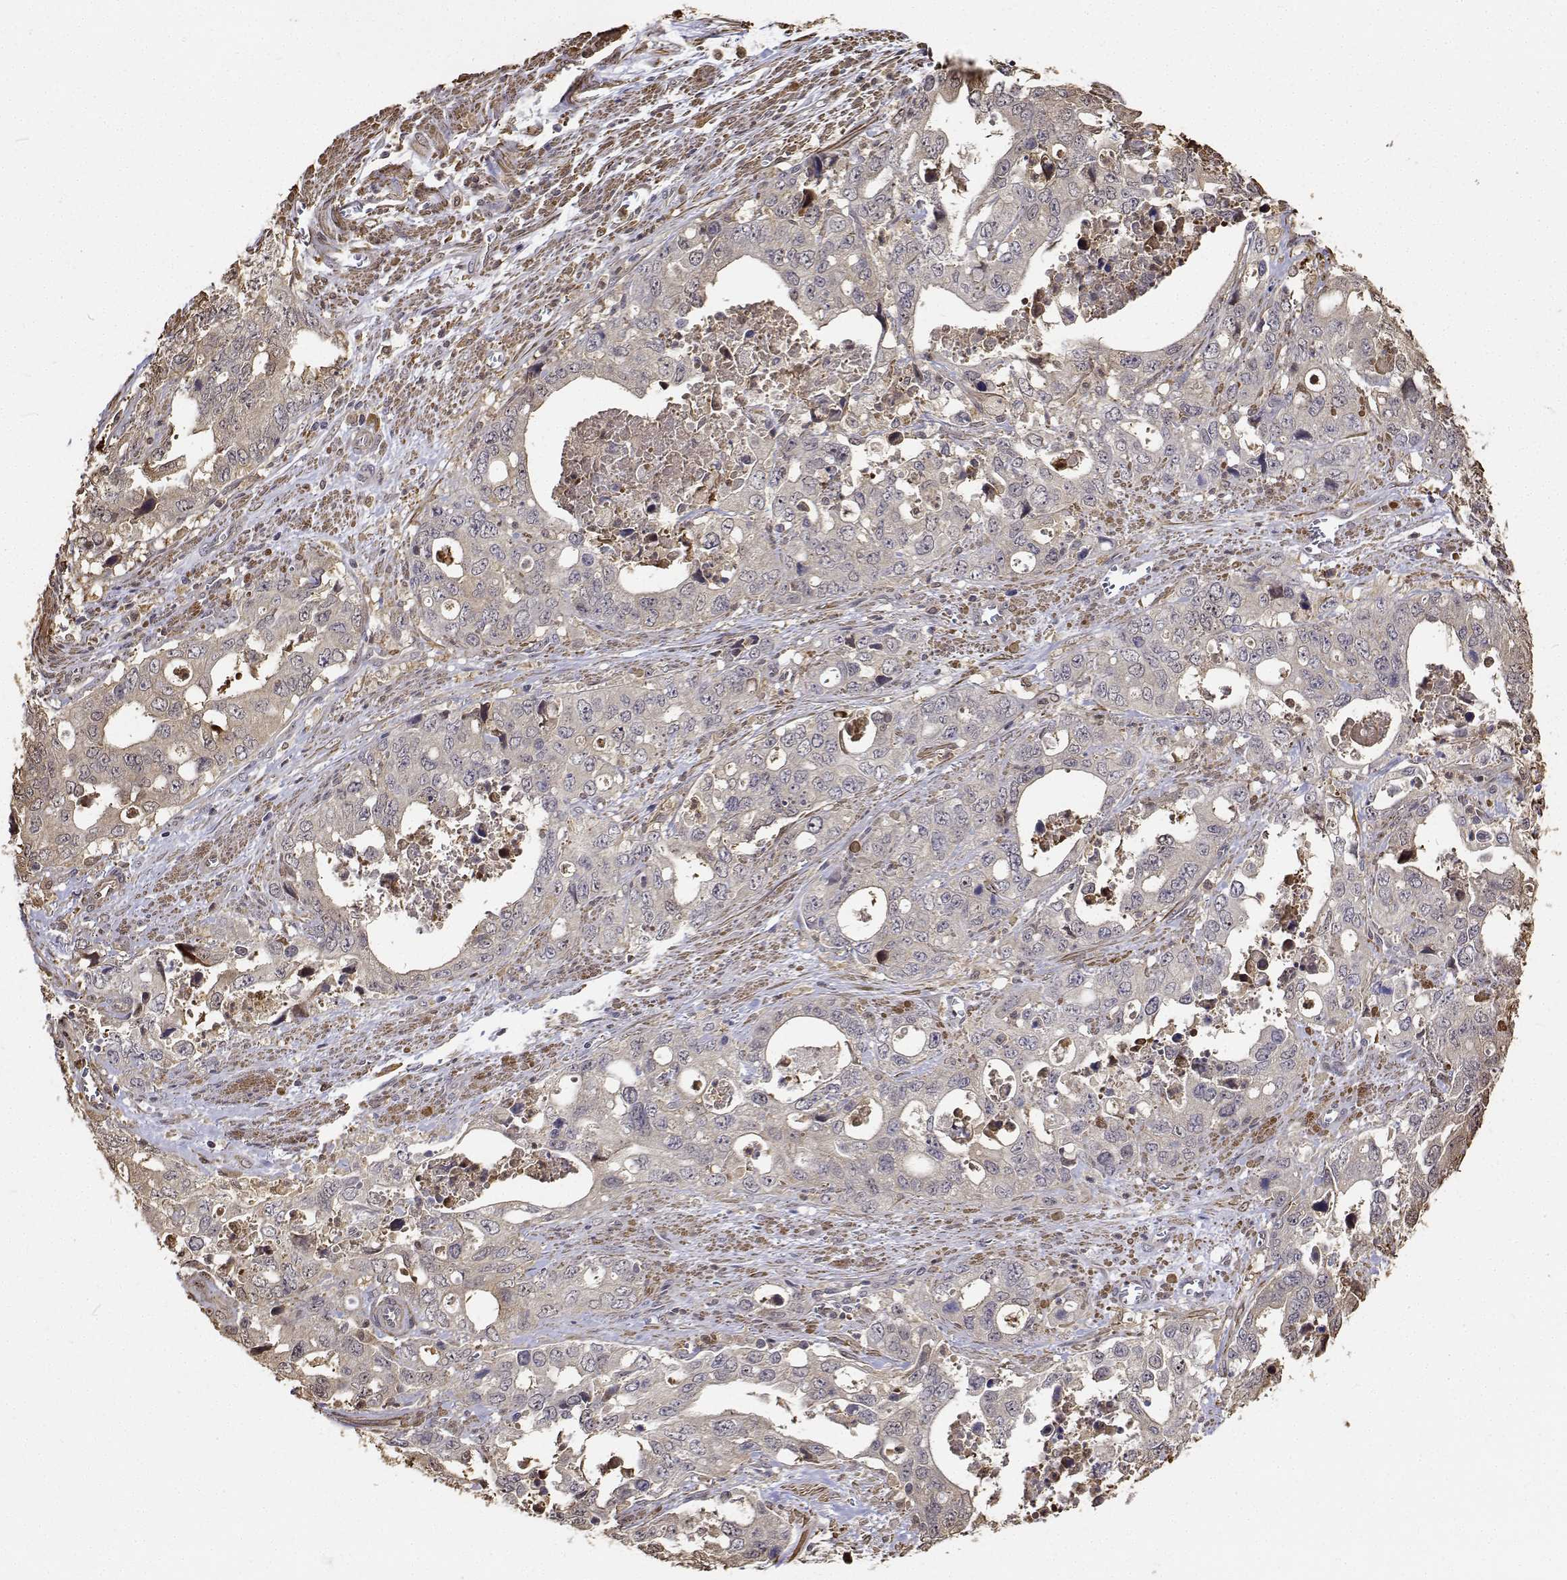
{"staining": {"intensity": "negative", "quantity": "none", "location": "none"}, "tissue": "stomach cancer", "cell_type": "Tumor cells", "image_type": "cancer", "snomed": [{"axis": "morphology", "description": "Adenocarcinoma, NOS"}, {"axis": "topography", "description": "Stomach, upper"}], "caption": "This is an immunohistochemistry image of stomach cancer (adenocarcinoma). There is no staining in tumor cells.", "gene": "PCID2", "patient": {"sex": "male", "age": 74}}